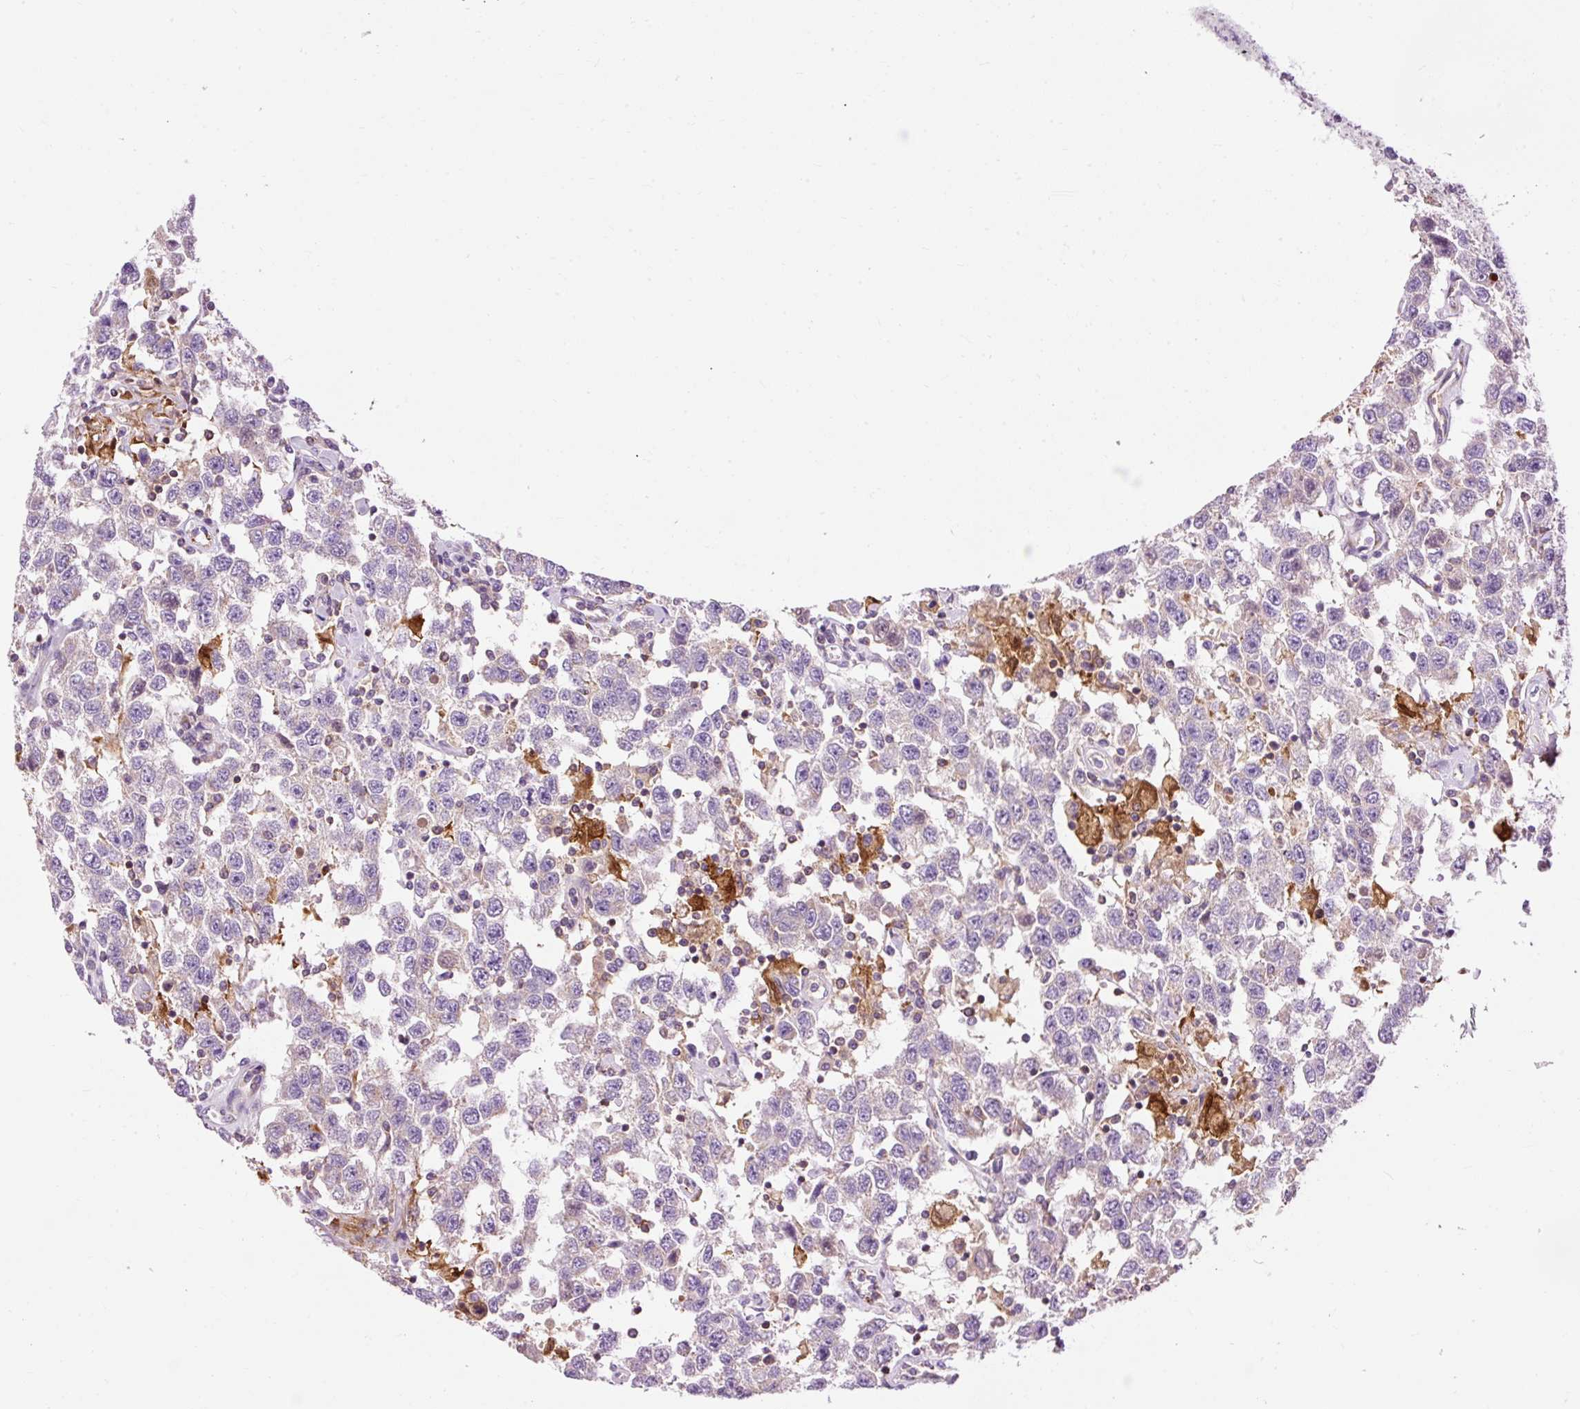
{"staining": {"intensity": "negative", "quantity": "none", "location": "none"}, "tissue": "testis cancer", "cell_type": "Tumor cells", "image_type": "cancer", "snomed": [{"axis": "morphology", "description": "Seminoma, NOS"}, {"axis": "topography", "description": "Testis"}], "caption": "Protein analysis of testis cancer (seminoma) demonstrates no significant positivity in tumor cells.", "gene": "CD83", "patient": {"sex": "male", "age": 41}}